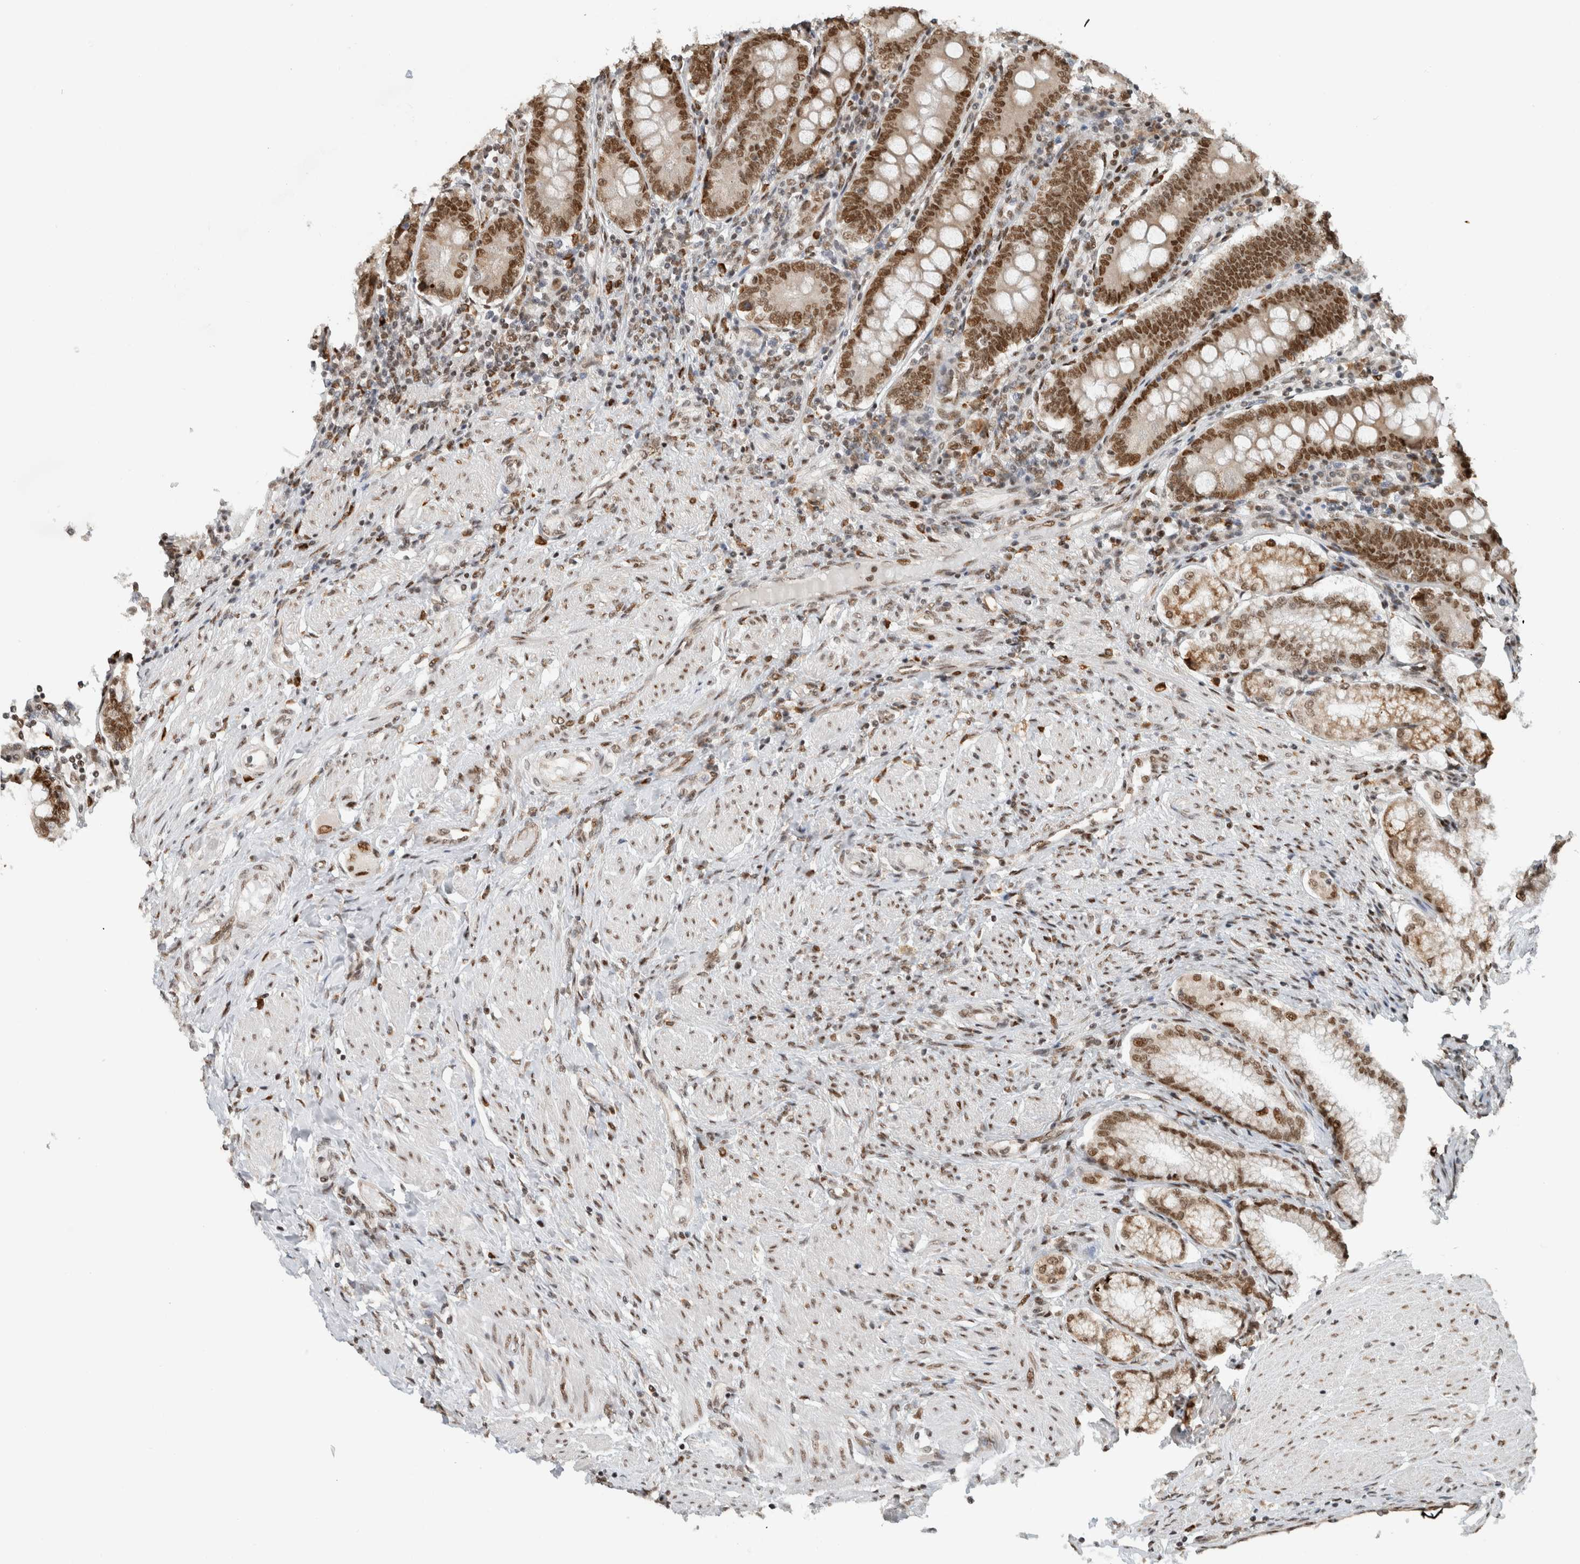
{"staining": {"intensity": "moderate", "quantity": ">75%", "location": "cytoplasmic/membranous,nuclear"}, "tissue": "duodenum", "cell_type": "Glandular cells", "image_type": "normal", "snomed": [{"axis": "morphology", "description": "Normal tissue, NOS"}, {"axis": "morphology", "description": "Adenocarcinoma, NOS"}, {"axis": "topography", "description": "Pancreas"}, {"axis": "topography", "description": "Duodenum"}], "caption": "High-magnification brightfield microscopy of unremarkable duodenum stained with DAB (3,3'-diaminobenzidine) (brown) and counterstained with hematoxylin (blue). glandular cells exhibit moderate cytoplasmic/membranous,nuclear expression is appreciated in approximately>75% of cells. The staining was performed using DAB (3,3'-diaminobenzidine), with brown indicating positive protein expression. Nuclei are stained blue with hematoxylin.", "gene": "HNRNPR", "patient": {"sex": "male", "age": 50}}